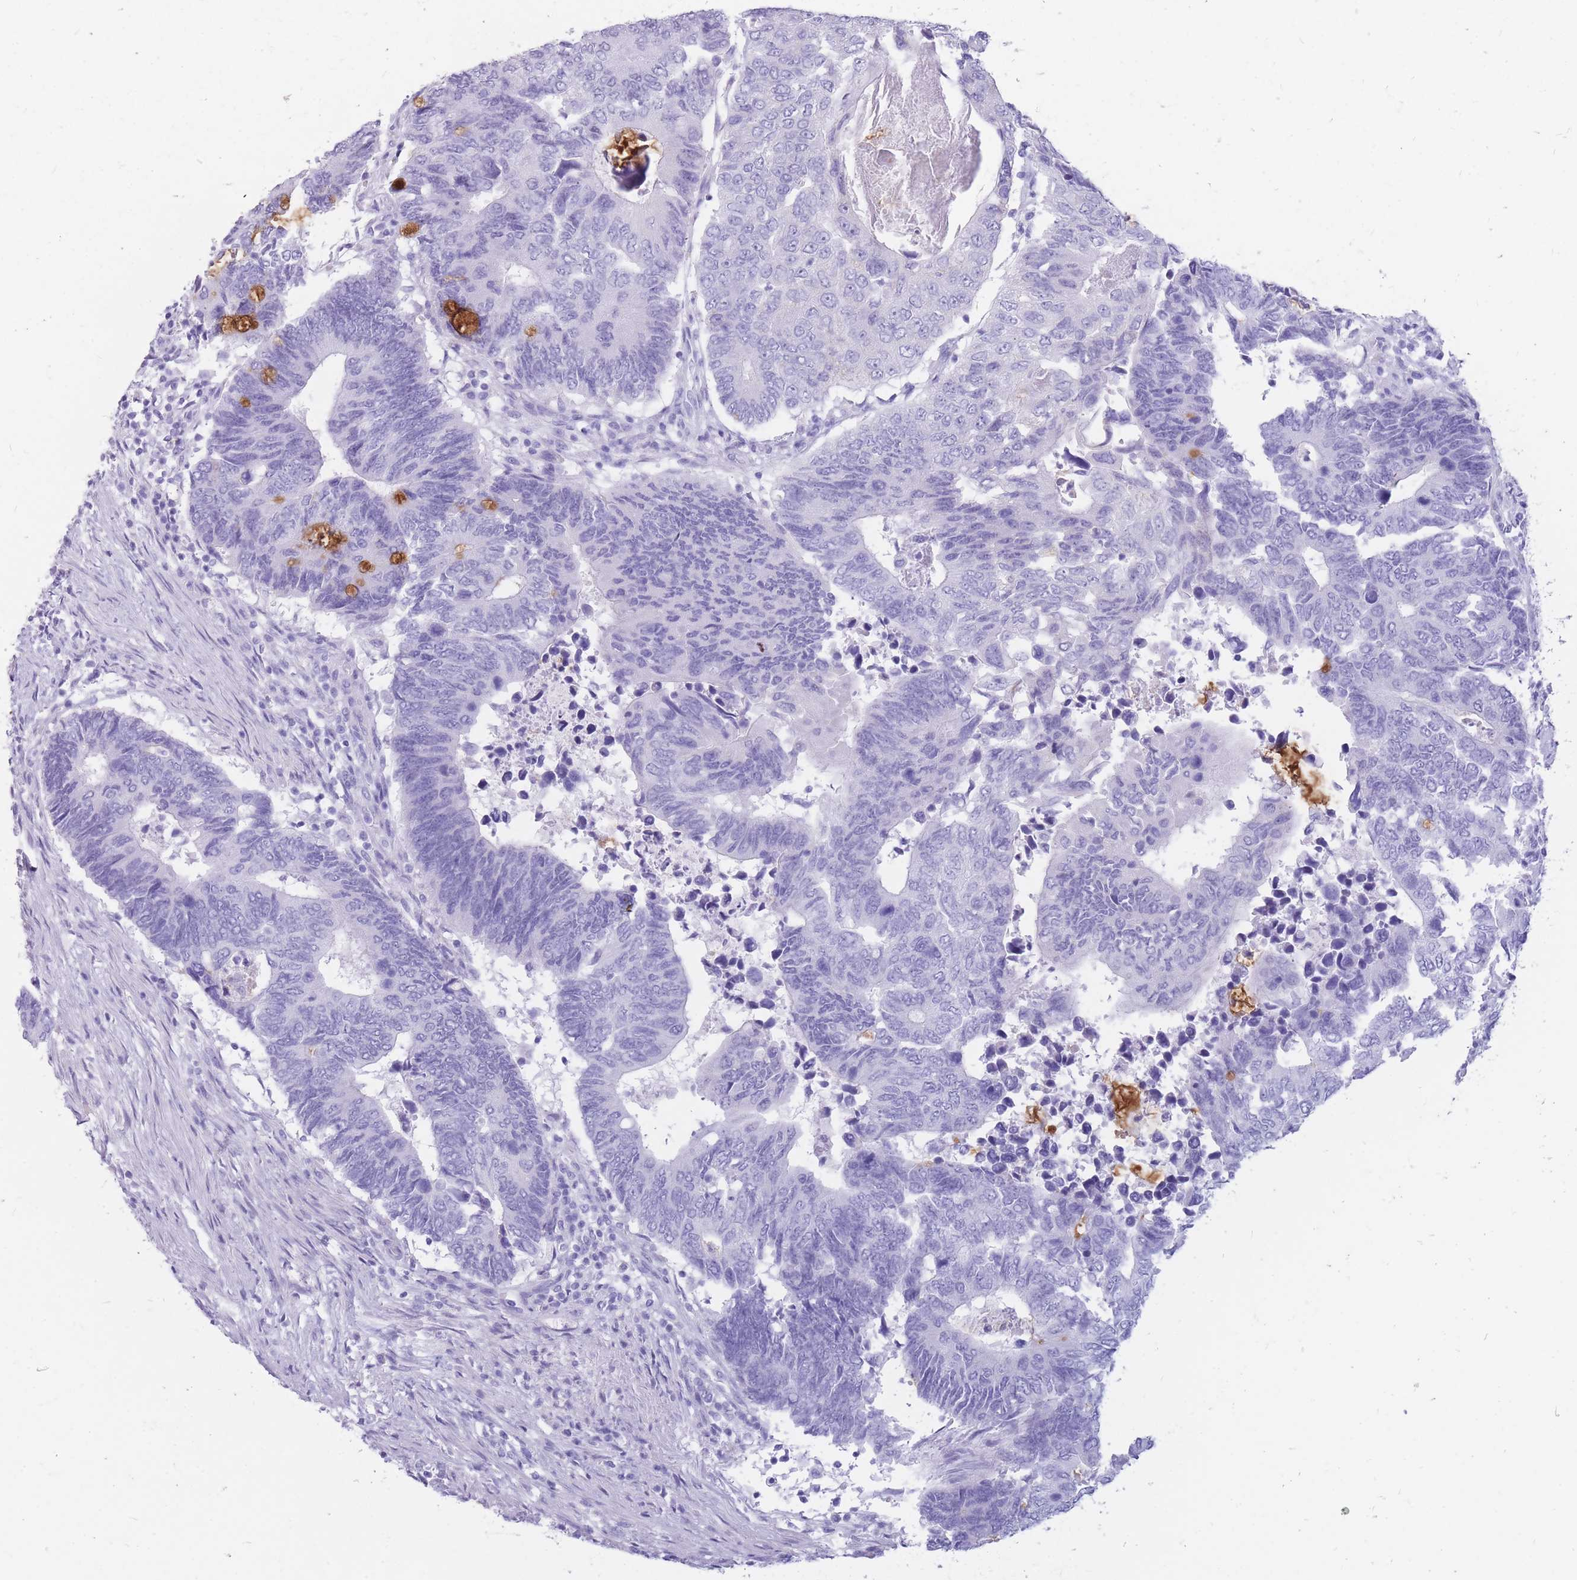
{"staining": {"intensity": "negative", "quantity": "none", "location": "none"}, "tissue": "colorectal cancer", "cell_type": "Tumor cells", "image_type": "cancer", "snomed": [{"axis": "morphology", "description": "Adenocarcinoma, NOS"}, {"axis": "topography", "description": "Colon"}], "caption": "High magnification brightfield microscopy of colorectal cancer stained with DAB (brown) and counterstained with hematoxylin (blue): tumor cells show no significant expression. (IHC, brightfield microscopy, high magnification).", "gene": "CYP21A2", "patient": {"sex": "male", "age": 87}}